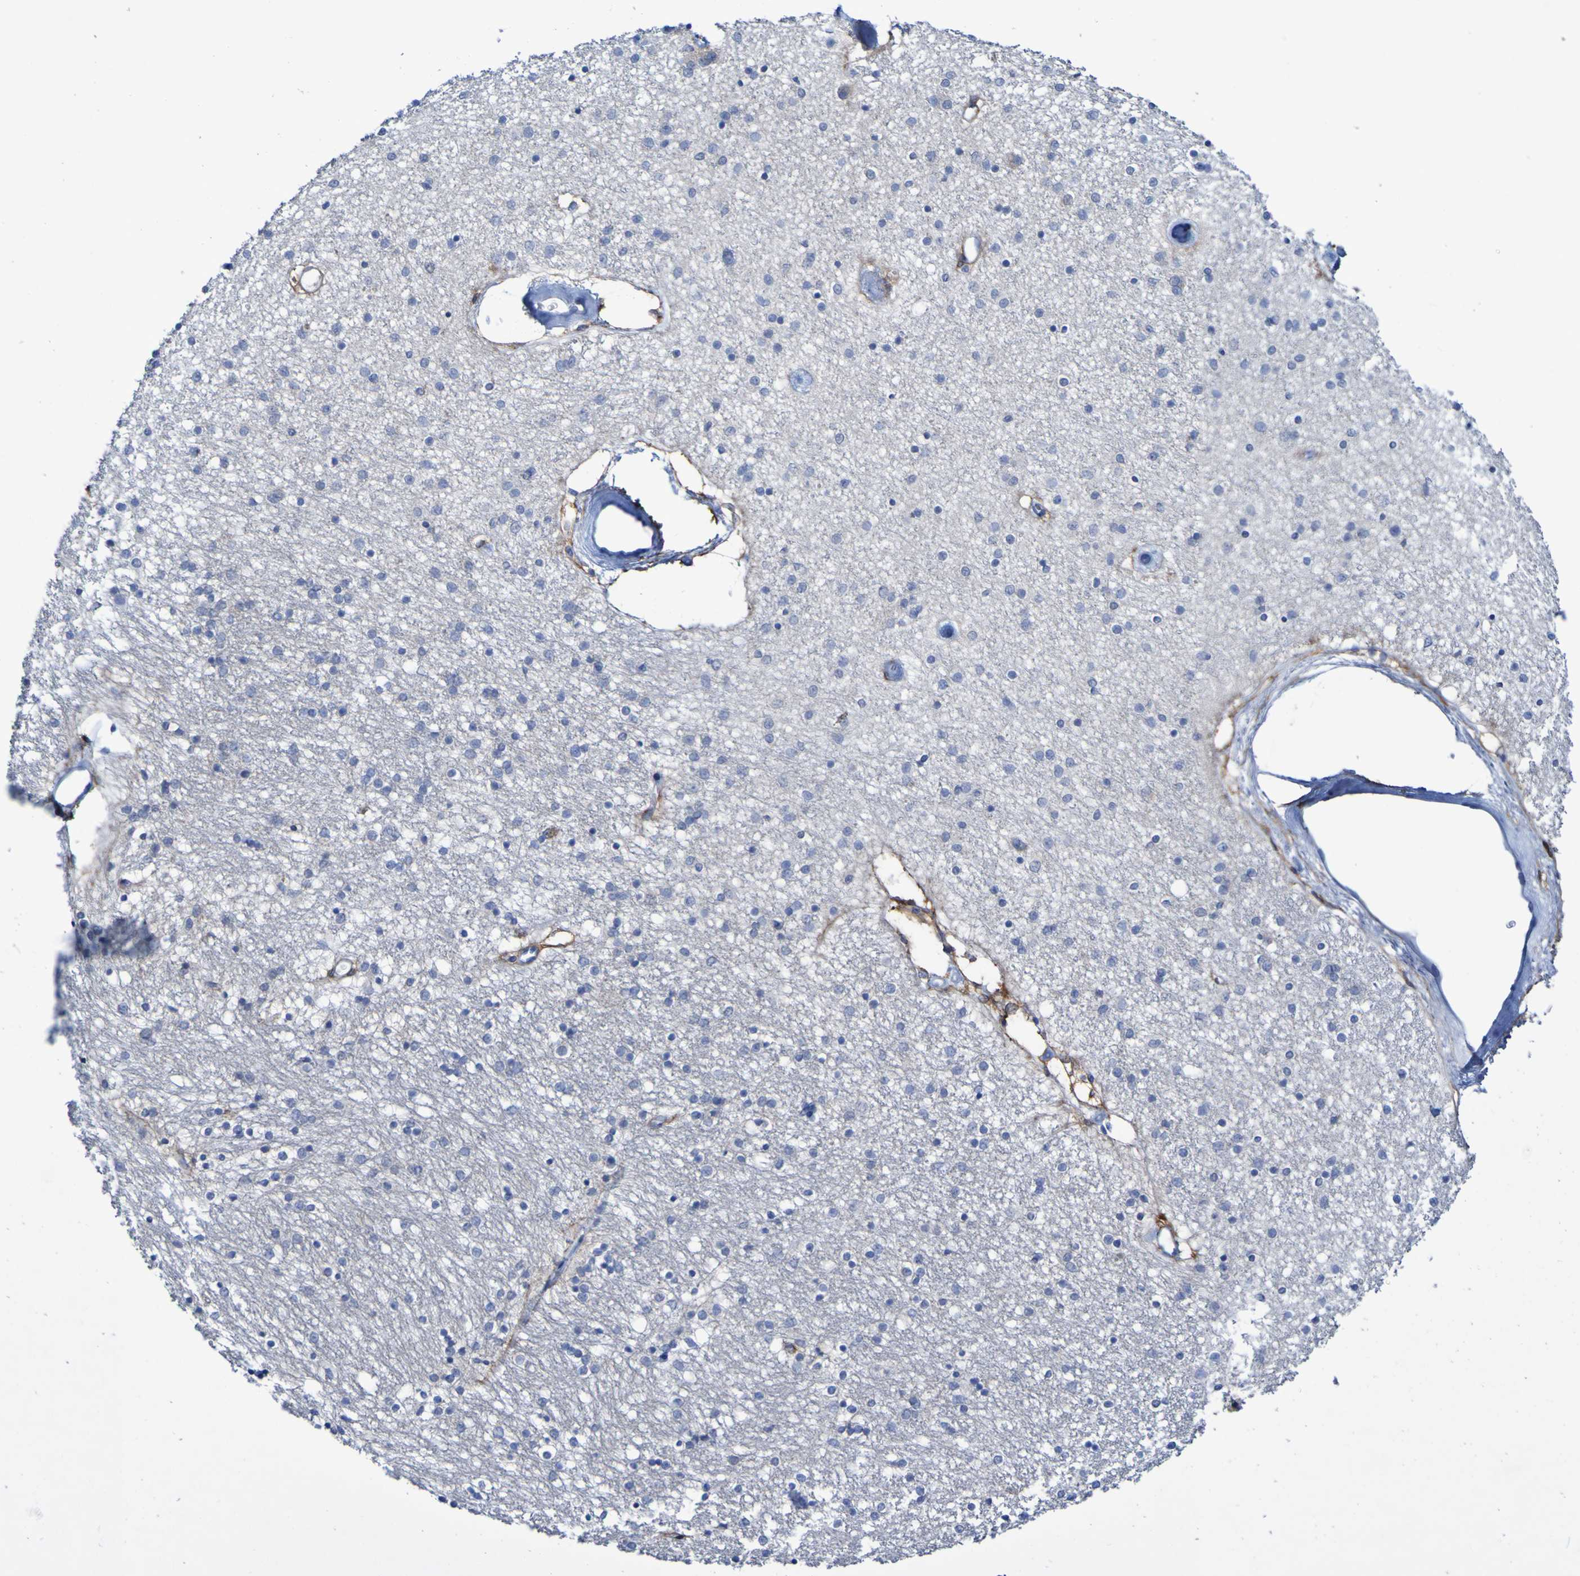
{"staining": {"intensity": "negative", "quantity": "none", "location": "none"}, "tissue": "caudate", "cell_type": "Glial cells", "image_type": "normal", "snomed": [{"axis": "morphology", "description": "Normal tissue, NOS"}, {"axis": "topography", "description": "Lateral ventricle wall"}], "caption": "Caudate was stained to show a protein in brown. There is no significant staining in glial cells. The staining is performed using DAB brown chromogen with nuclei counter-stained in using hematoxylin.", "gene": "SGCB", "patient": {"sex": "female", "age": 54}}